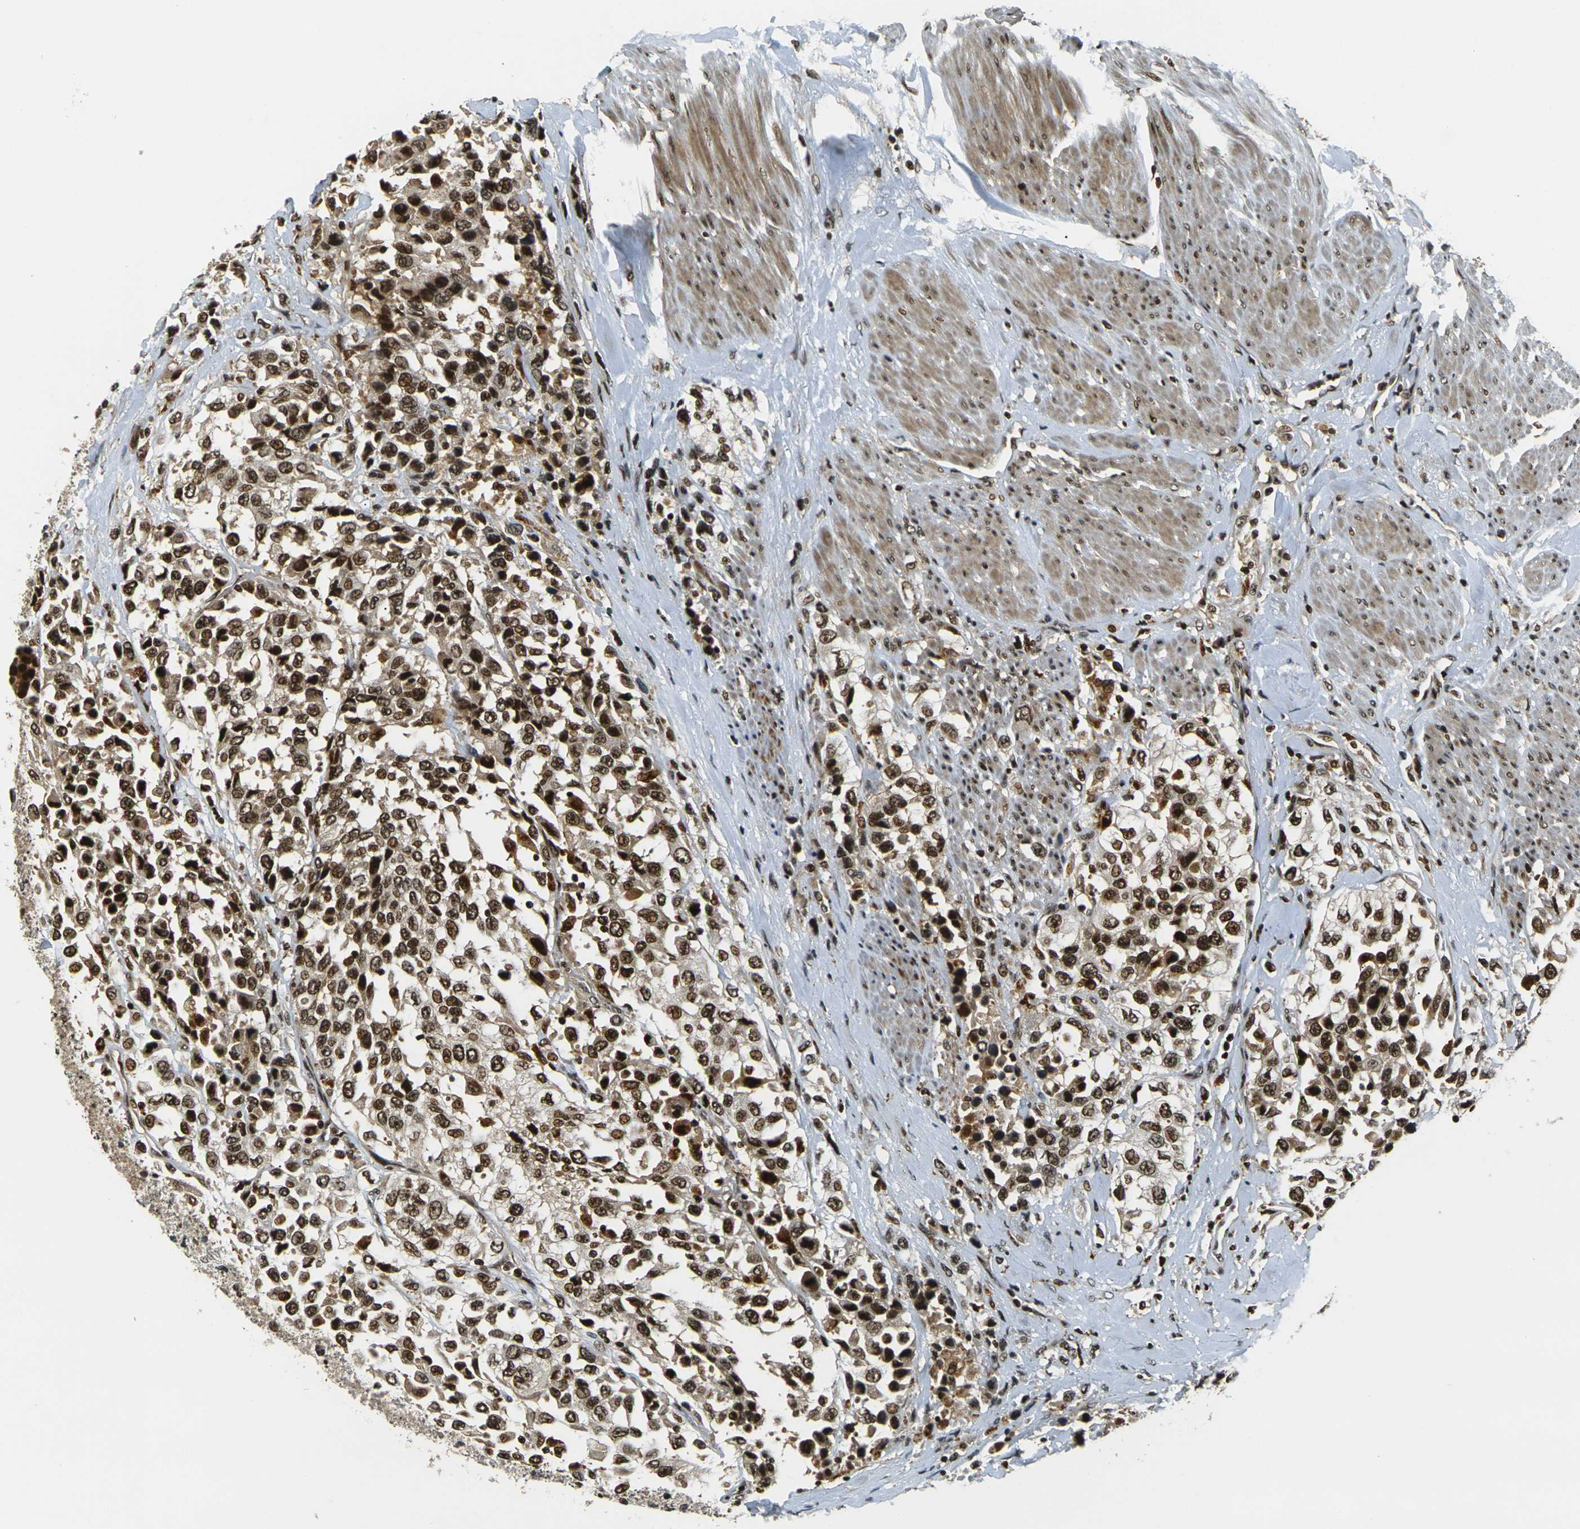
{"staining": {"intensity": "strong", "quantity": ">75%", "location": "cytoplasmic/membranous,nuclear"}, "tissue": "urothelial cancer", "cell_type": "Tumor cells", "image_type": "cancer", "snomed": [{"axis": "morphology", "description": "Urothelial carcinoma, High grade"}, {"axis": "topography", "description": "Urinary bladder"}], "caption": "This is an image of immunohistochemistry staining of urothelial cancer, which shows strong staining in the cytoplasmic/membranous and nuclear of tumor cells.", "gene": "ACTL6A", "patient": {"sex": "female", "age": 80}}